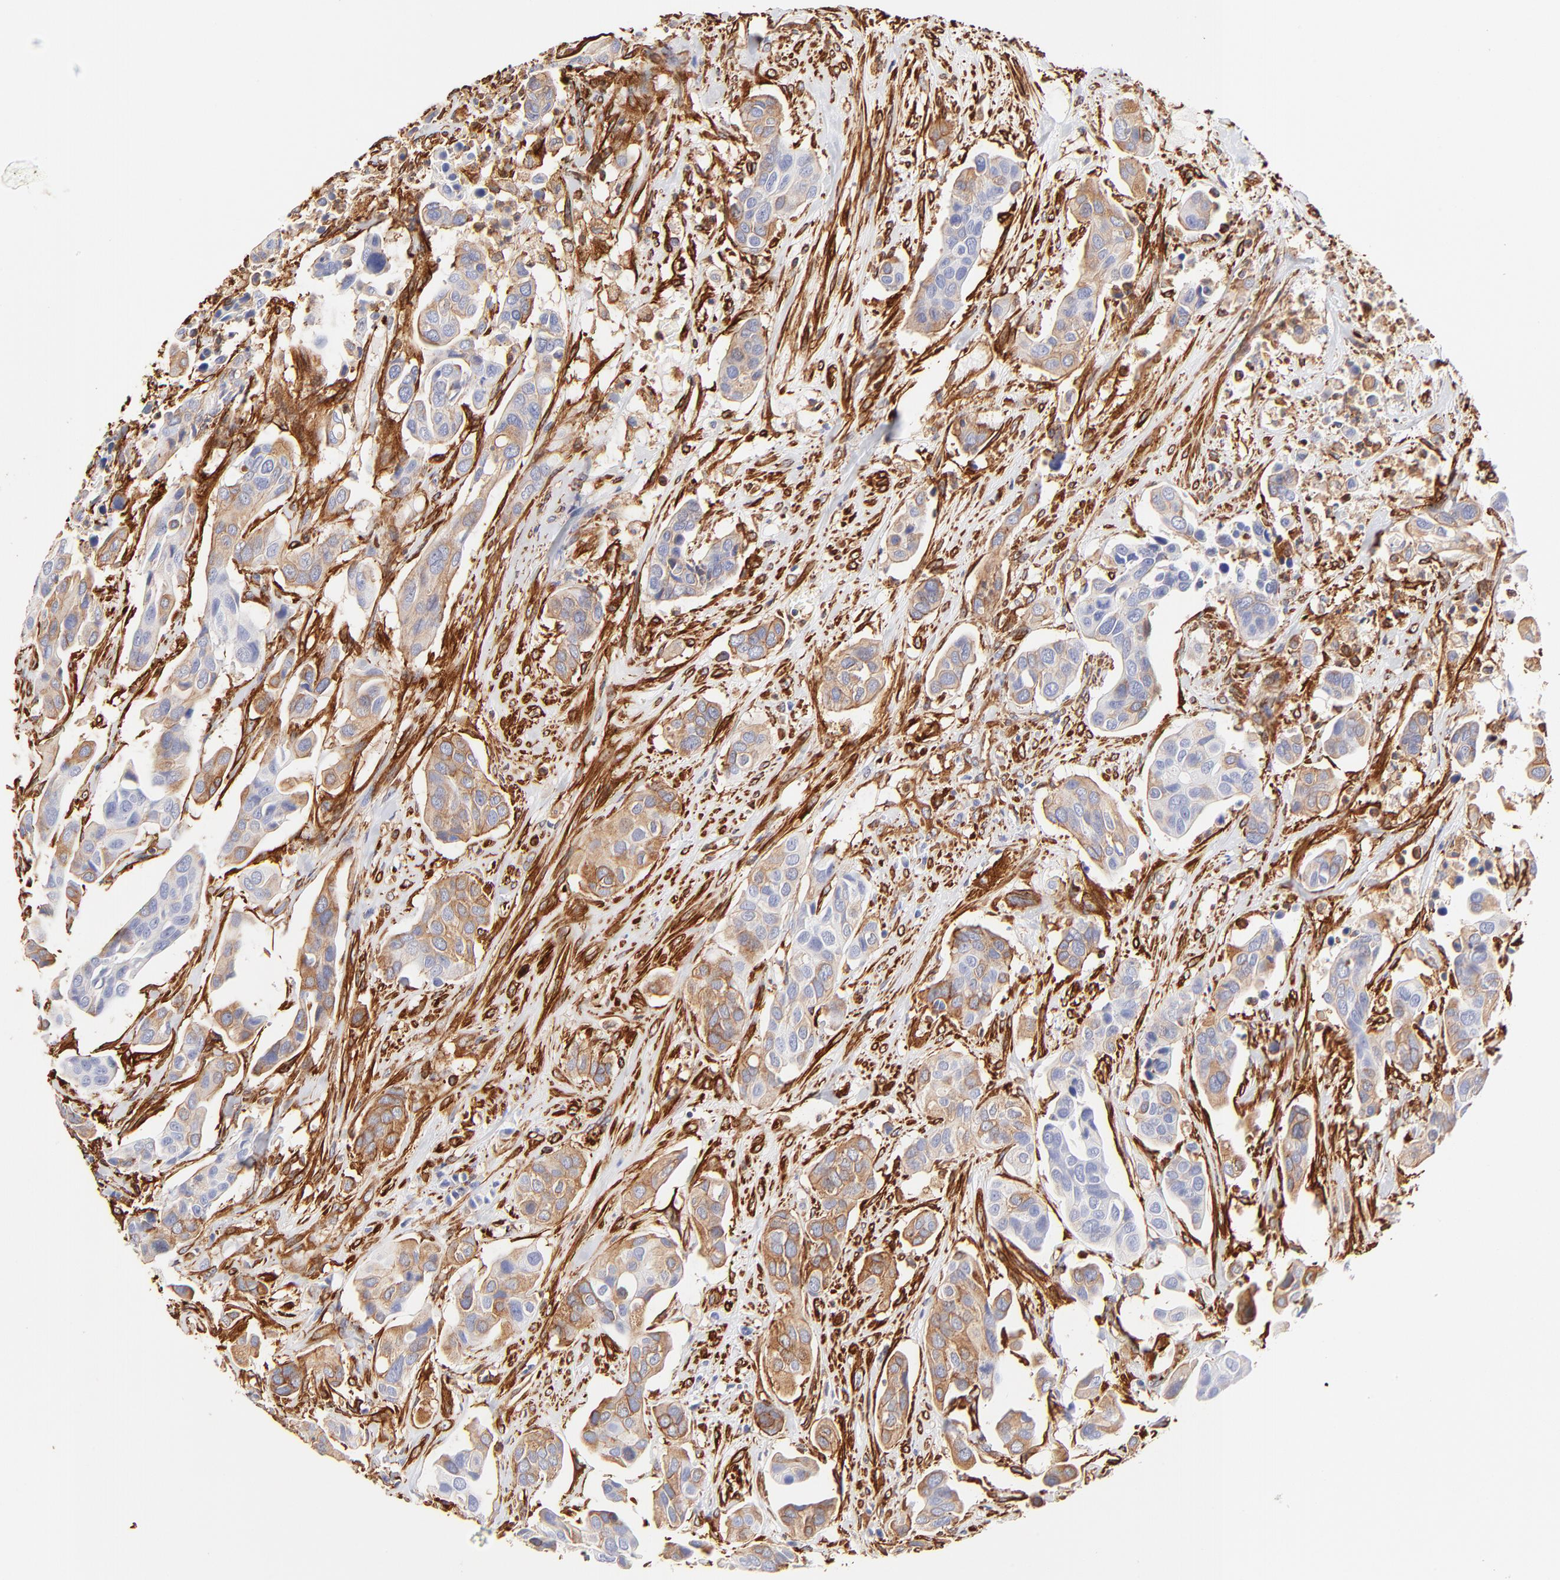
{"staining": {"intensity": "moderate", "quantity": "<25%", "location": "cytoplasmic/membranous"}, "tissue": "urothelial cancer", "cell_type": "Tumor cells", "image_type": "cancer", "snomed": [{"axis": "morphology", "description": "Adenocarcinoma, NOS"}, {"axis": "topography", "description": "Urinary bladder"}], "caption": "Adenocarcinoma stained for a protein displays moderate cytoplasmic/membranous positivity in tumor cells.", "gene": "FLNA", "patient": {"sex": "male", "age": 61}}